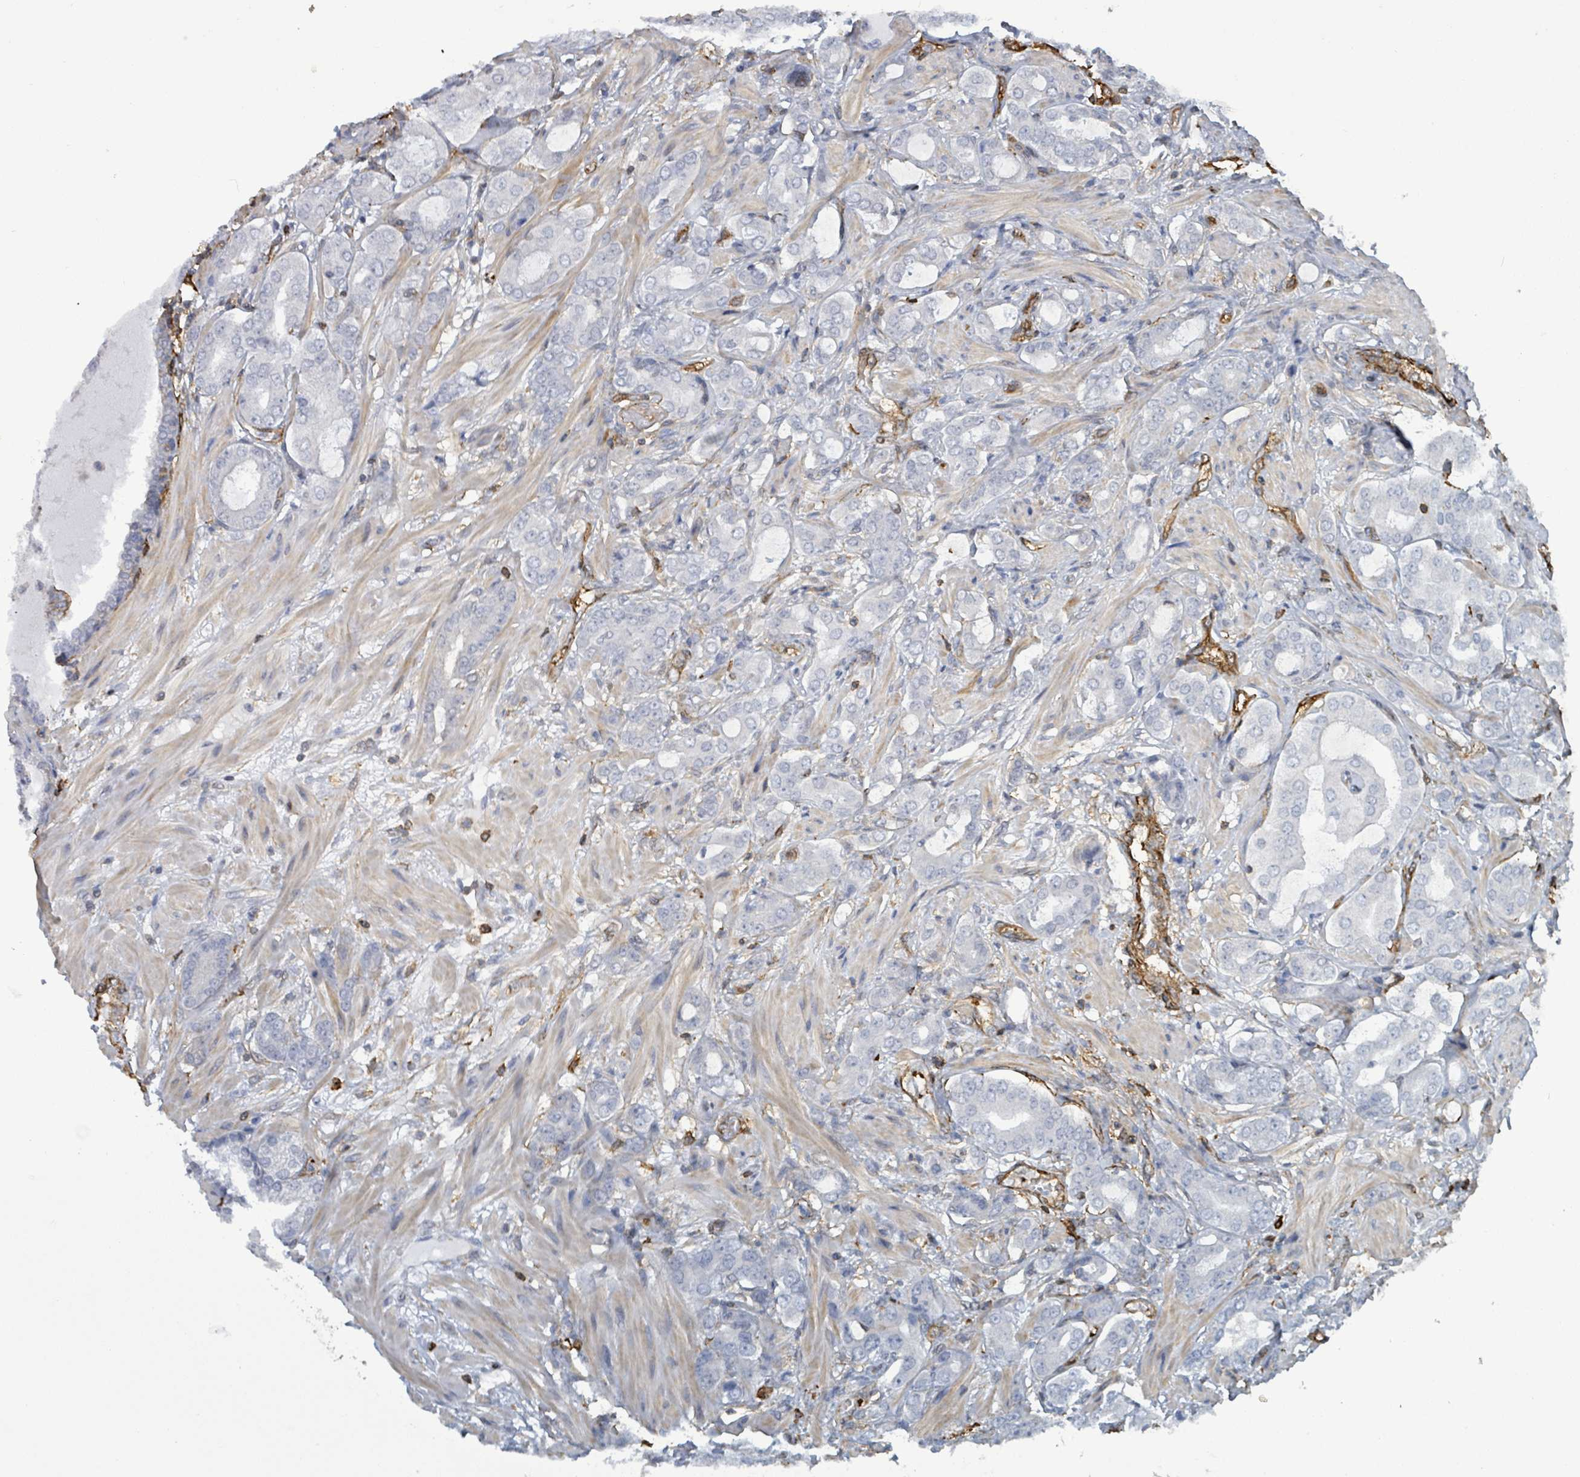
{"staining": {"intensity": "negative", "quantity": "none", "location": "none"}, "tissue": "prostate cancer", "cell_type": "Tumor cells", "image_type": "cancer", "snomed": [{"axis": "morphology", "description": "Adenocarcinoma, Low grade"}, {"axis": "topography", "description": "Prostate"}], "caption": "An image of prostate cancer (adenocarcinoma (low-grade)) stained for a protein exhibits no brown staining in tumor cells. (Immunohistochemistry (ihc), brightfield microscopy, high magnification).", "gene": "PRKRIP1", "patient": {"sex": "male", "age": 57}}